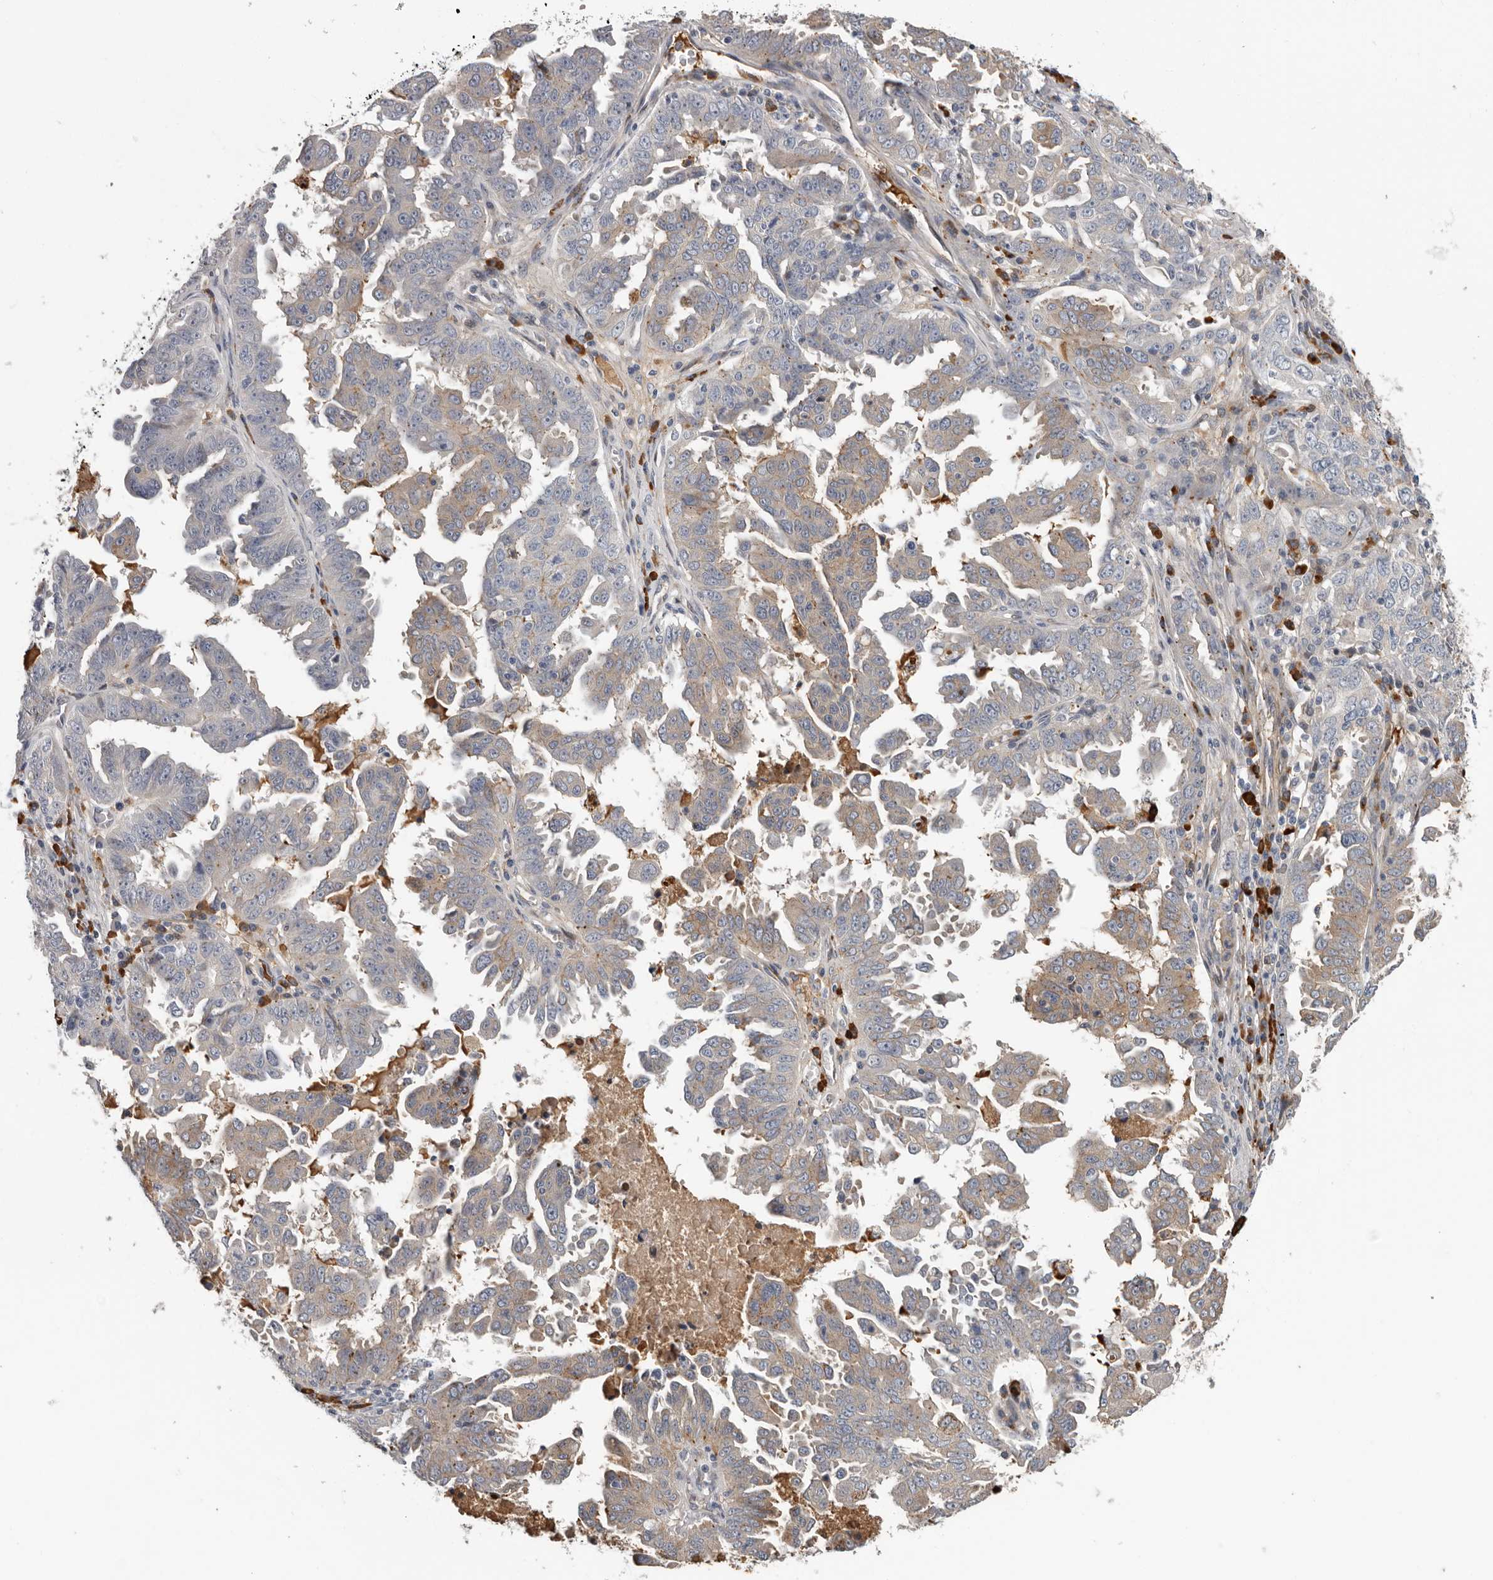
{"staining": {"intensity": "moderate", "quantity": "25%-75%", "location": "cytoplasmic/membranous"}, "tissue": "ovarian cancer", "cell_type": "Tumor cells", "image_type": "cancer", "snomed": [{"axis": "morphology", "description": "Carcinoma, endometroid"}, {"axis": "topography", "description": "Ovary"}], "caption": "Ovarian endometroid carcinoma stained with a brown dye exhibits moderate cytoplasmic/membranous positive staining in about 25%-75% of tumor cells.", "gene": "ATXN3L", "patient": {"sex": "female", "age": 62}}